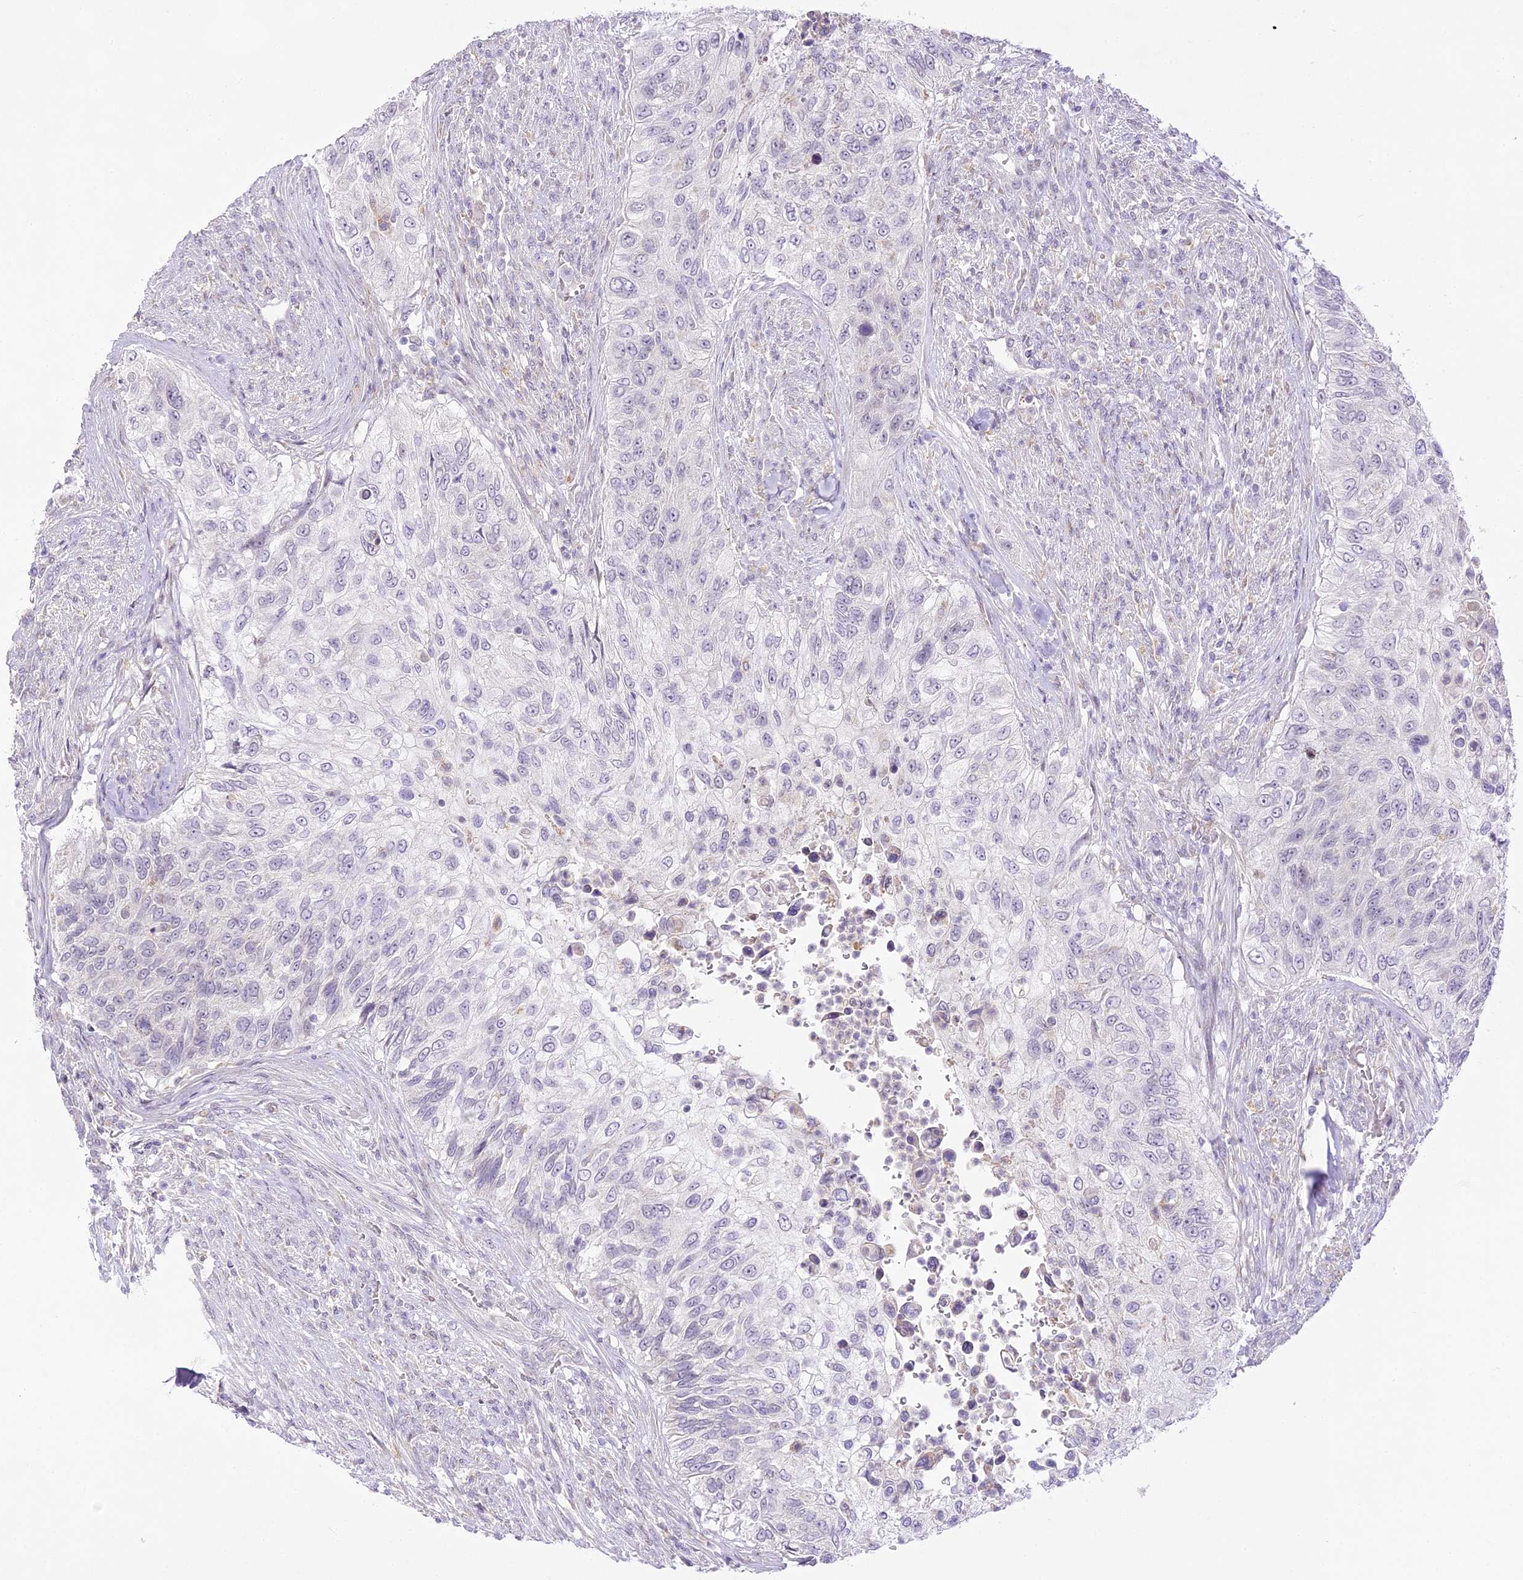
{"staining": {"intensity": "negative", "quantity": "none", "location": "none"}, "tissue": "urothelial cancer", "cell_type": "Tumor cells", "image_type": "cancer", "snomed": [{"axis": "morphology", "description": "Urothelial carcinoma, High grade"}, {"axis": "topography", "description": "Urinary bladder"}], "caption": "Human urothelial cancer stained for a protein using immunohistochemistry shows no expression in tumor cells.", "gene": "CCDC30", "patient": {"sex": "female", "age": 60}}